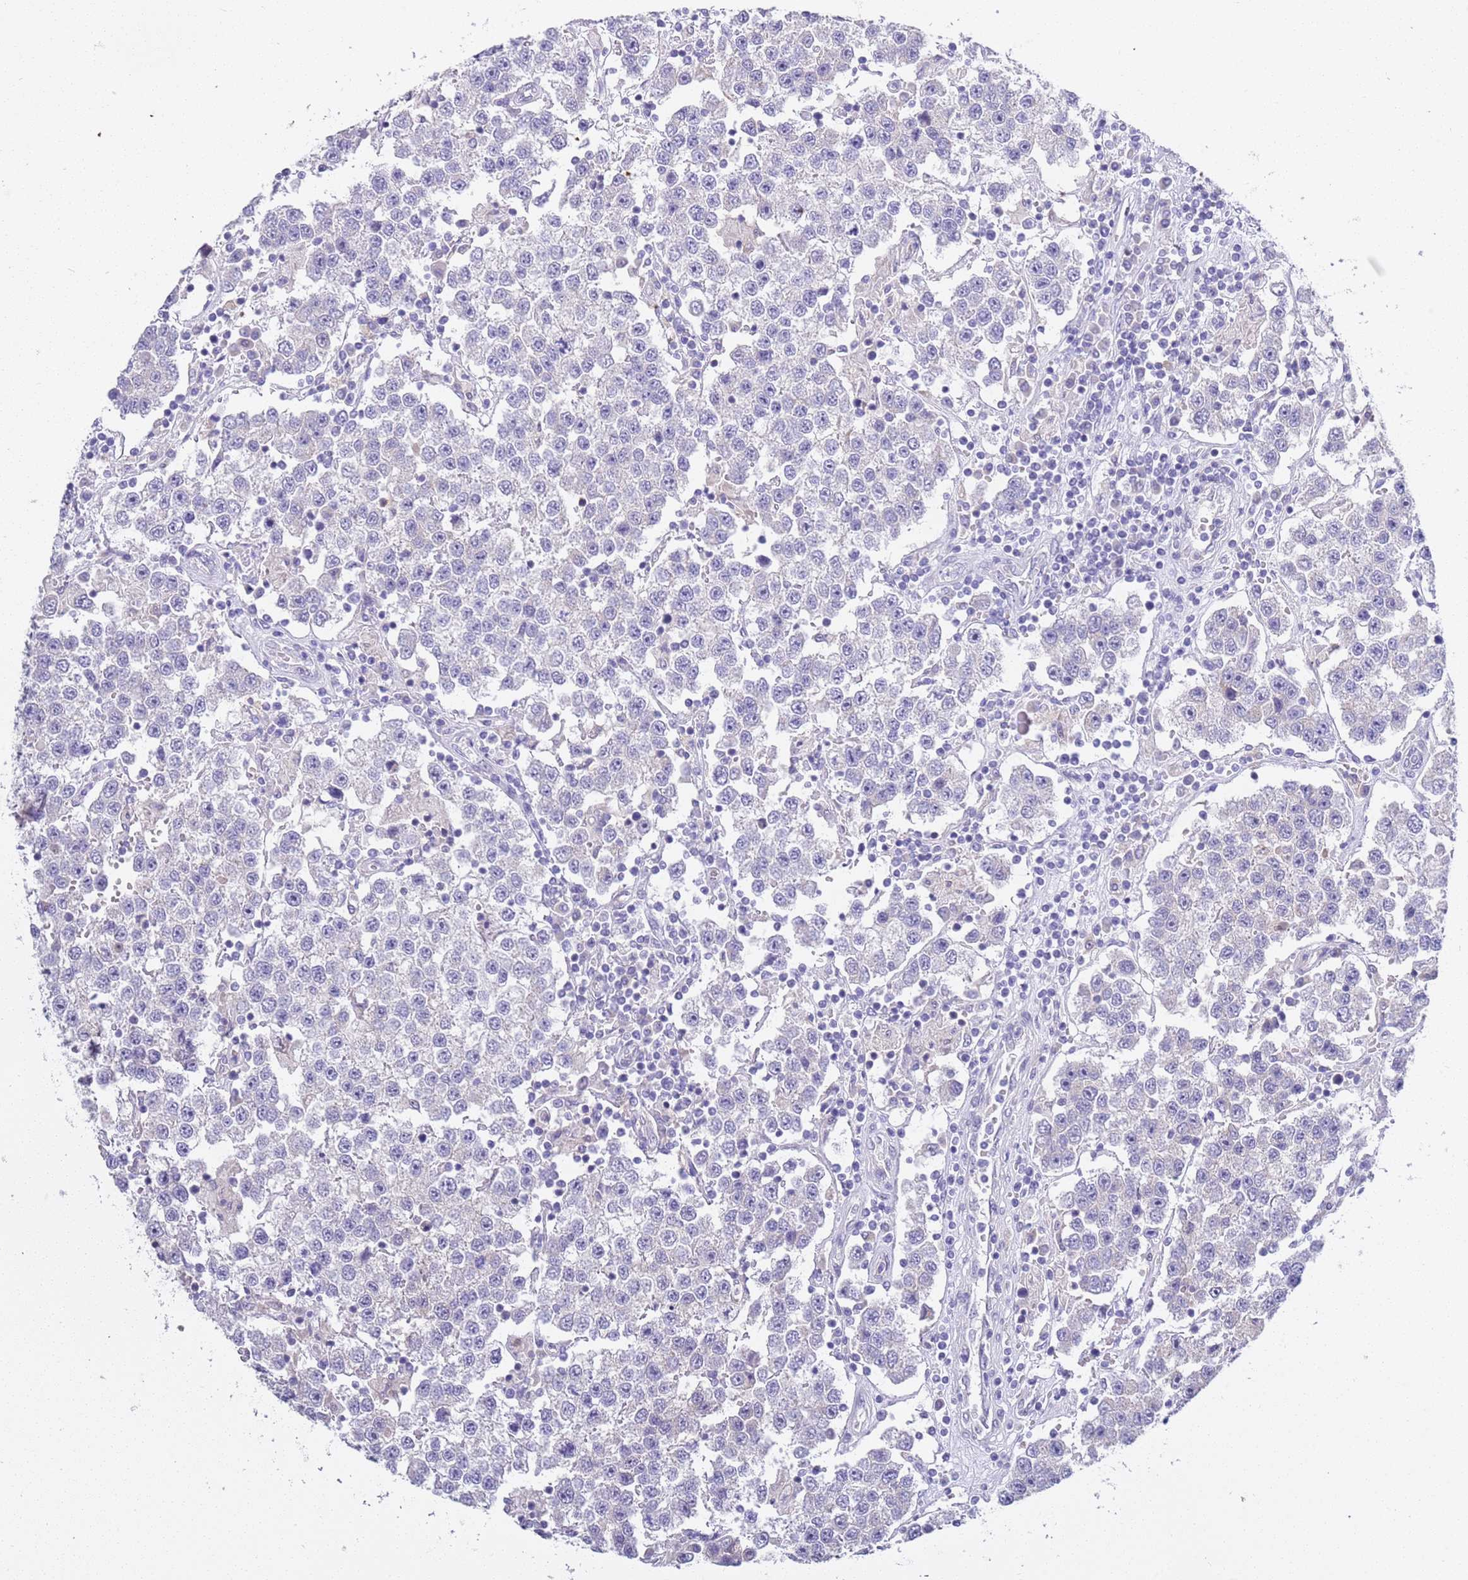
{"staining": {"intensity": "negative", "quantity": "none", "location": "none"}, "tissue": "testis cancer", "cell_type": "Tumor cells", "image_type": "cancer", "snomed": [{"axis": "morphology", "description": "Seminoma, NOS"}, {"axis": "topography", "description": "Testis"}], "caption": "Human testis seminoma stained for a protein using immunohistochemistry shows no positivity in tumor cells.", "gene": "BRMS1L", "patient": {"sex": "male", "age": 37}}